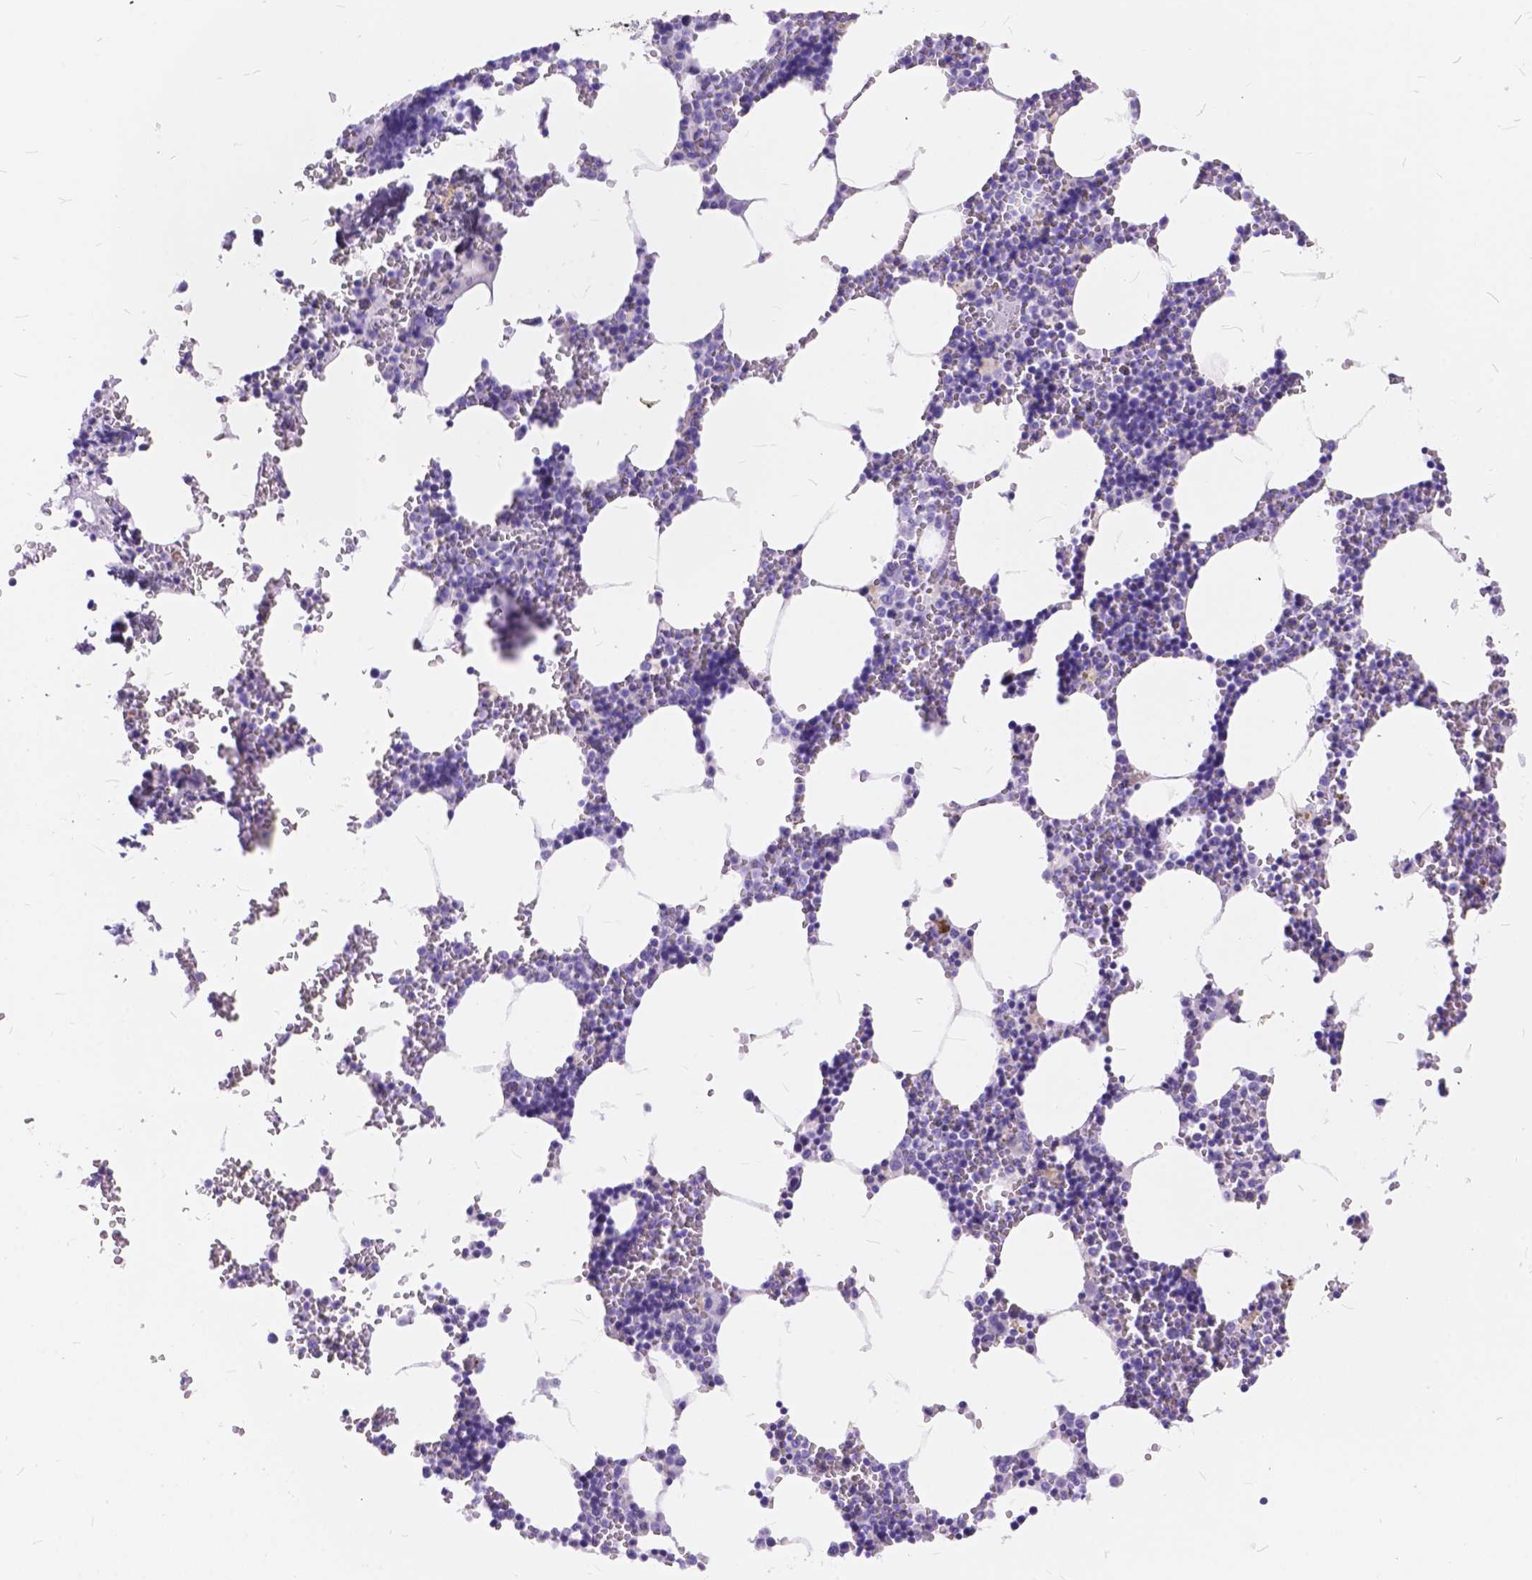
{"staining": {"intensity": "negative", "quantity": "none", "location": "none"}, "tissue": "bone marrow", "cell_type": "Hematopoietic cells", "image_type": "normal", "snomed": [{"axis": "morphology", "description": "Normal tissue, NOS"}, {"axis": "topography", "description": "Bone marrow"}], "caption": "Immunohistochemistry micrograph of normal bone marrow stained for a protein (brown), which reveals no positivity in hematopoietic cells. (Stains: DAB IHC with hematoxylin counter stain, Microscopy: brightfield microscopy at high magnification).", "gene": "FOXL2", "patient": {"sex": "male", "age": 54}}